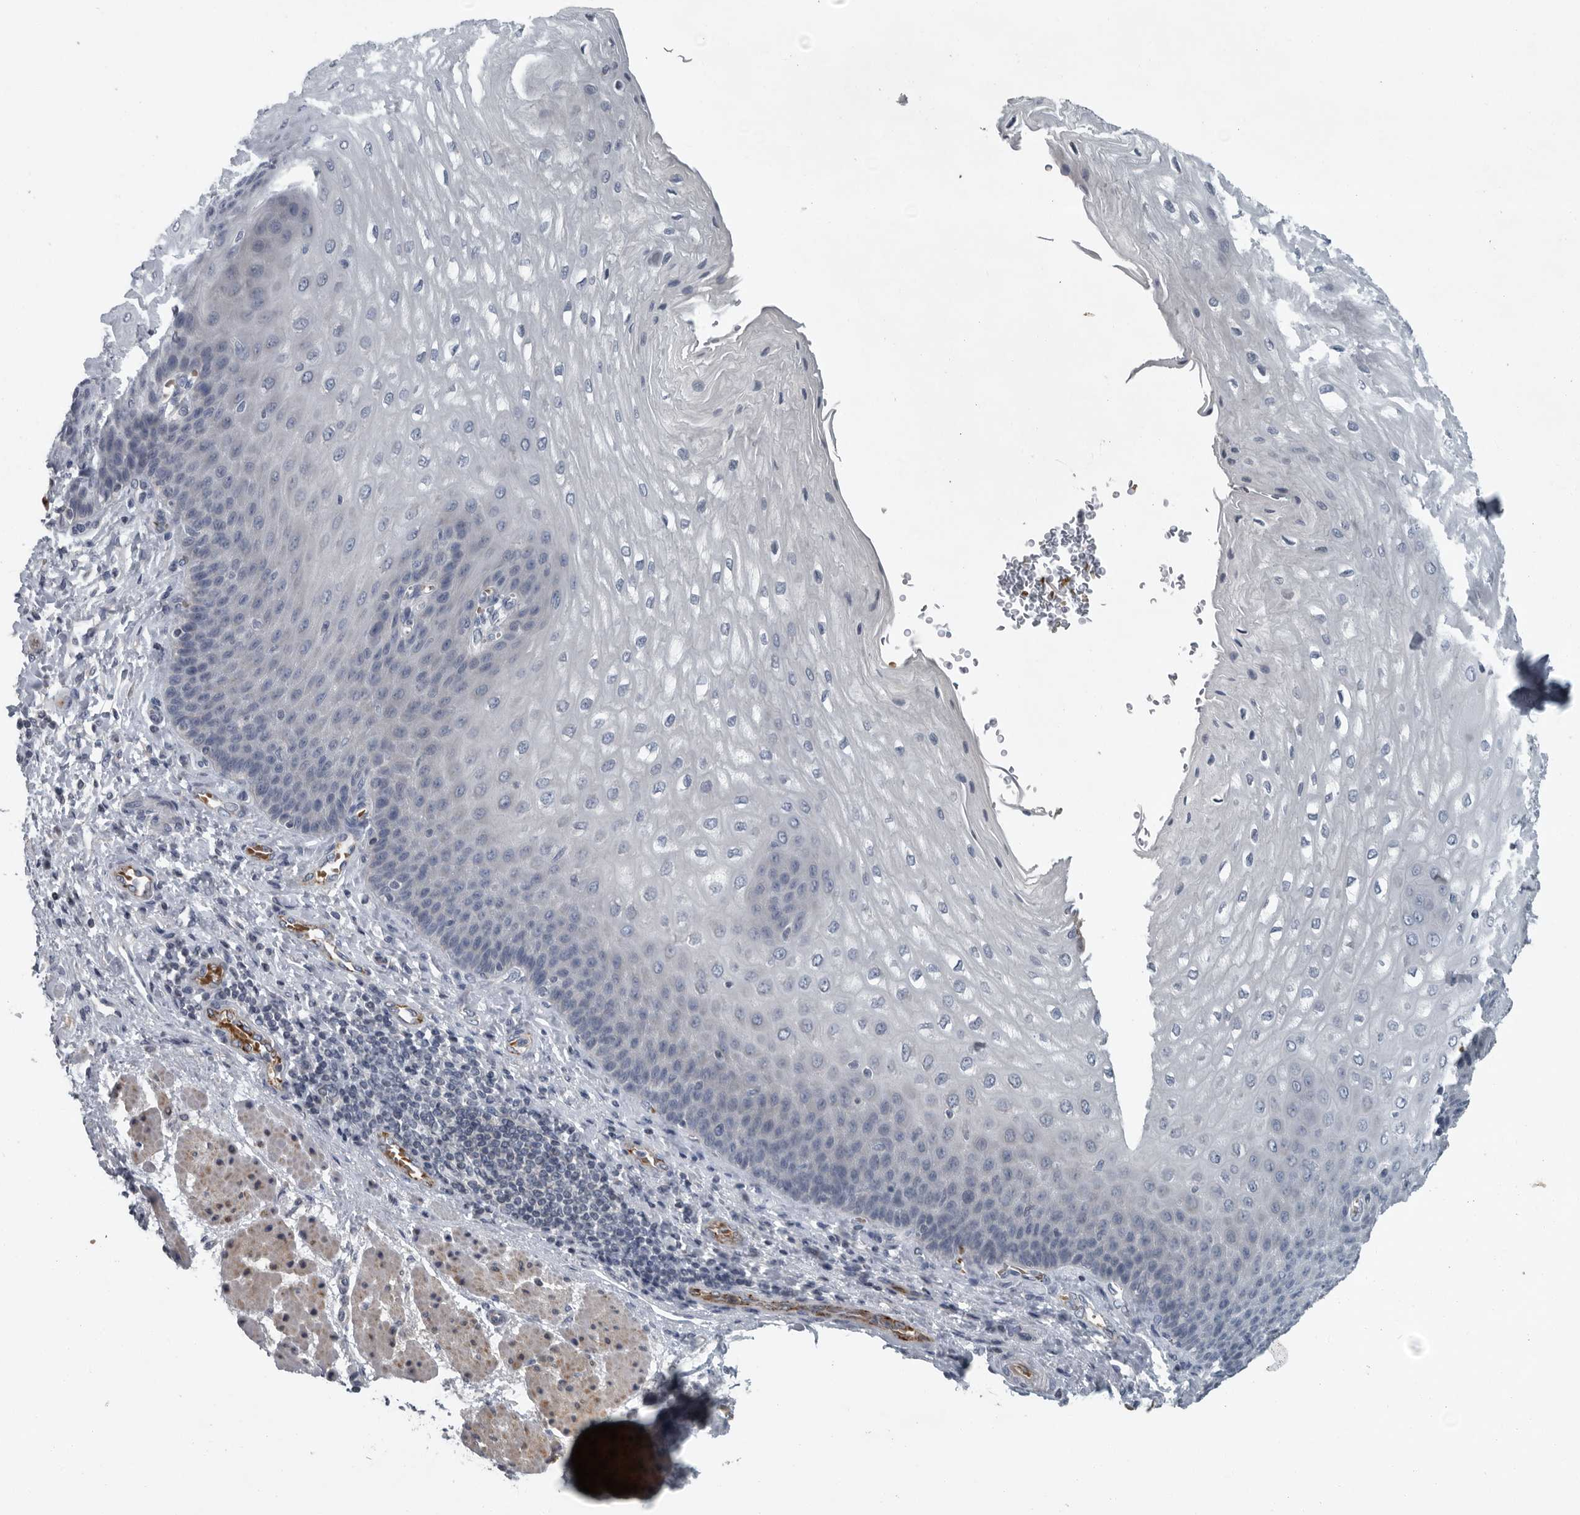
{"staining": {"intensity": "weak", "quantity": "<25%", "location": "cytoplasmic/membranous"}, "tissue": "esophagus", "cell_type": "Squamous epithelial cells", "image_type": "normal", "snomed": [{"axis": "morphology", "description": "Normal tissue, NOS"}, {"axis": "topography", "description": "Esophagus"}], "caption": "DAB (3,3'-diaminobenzidine) immunohistochemical staining of normal human esophagus demonstrates no significant expression in squamous epithelial cells.", "gene": "MPP3", "patient": {"sex": "male", "age": 54}}